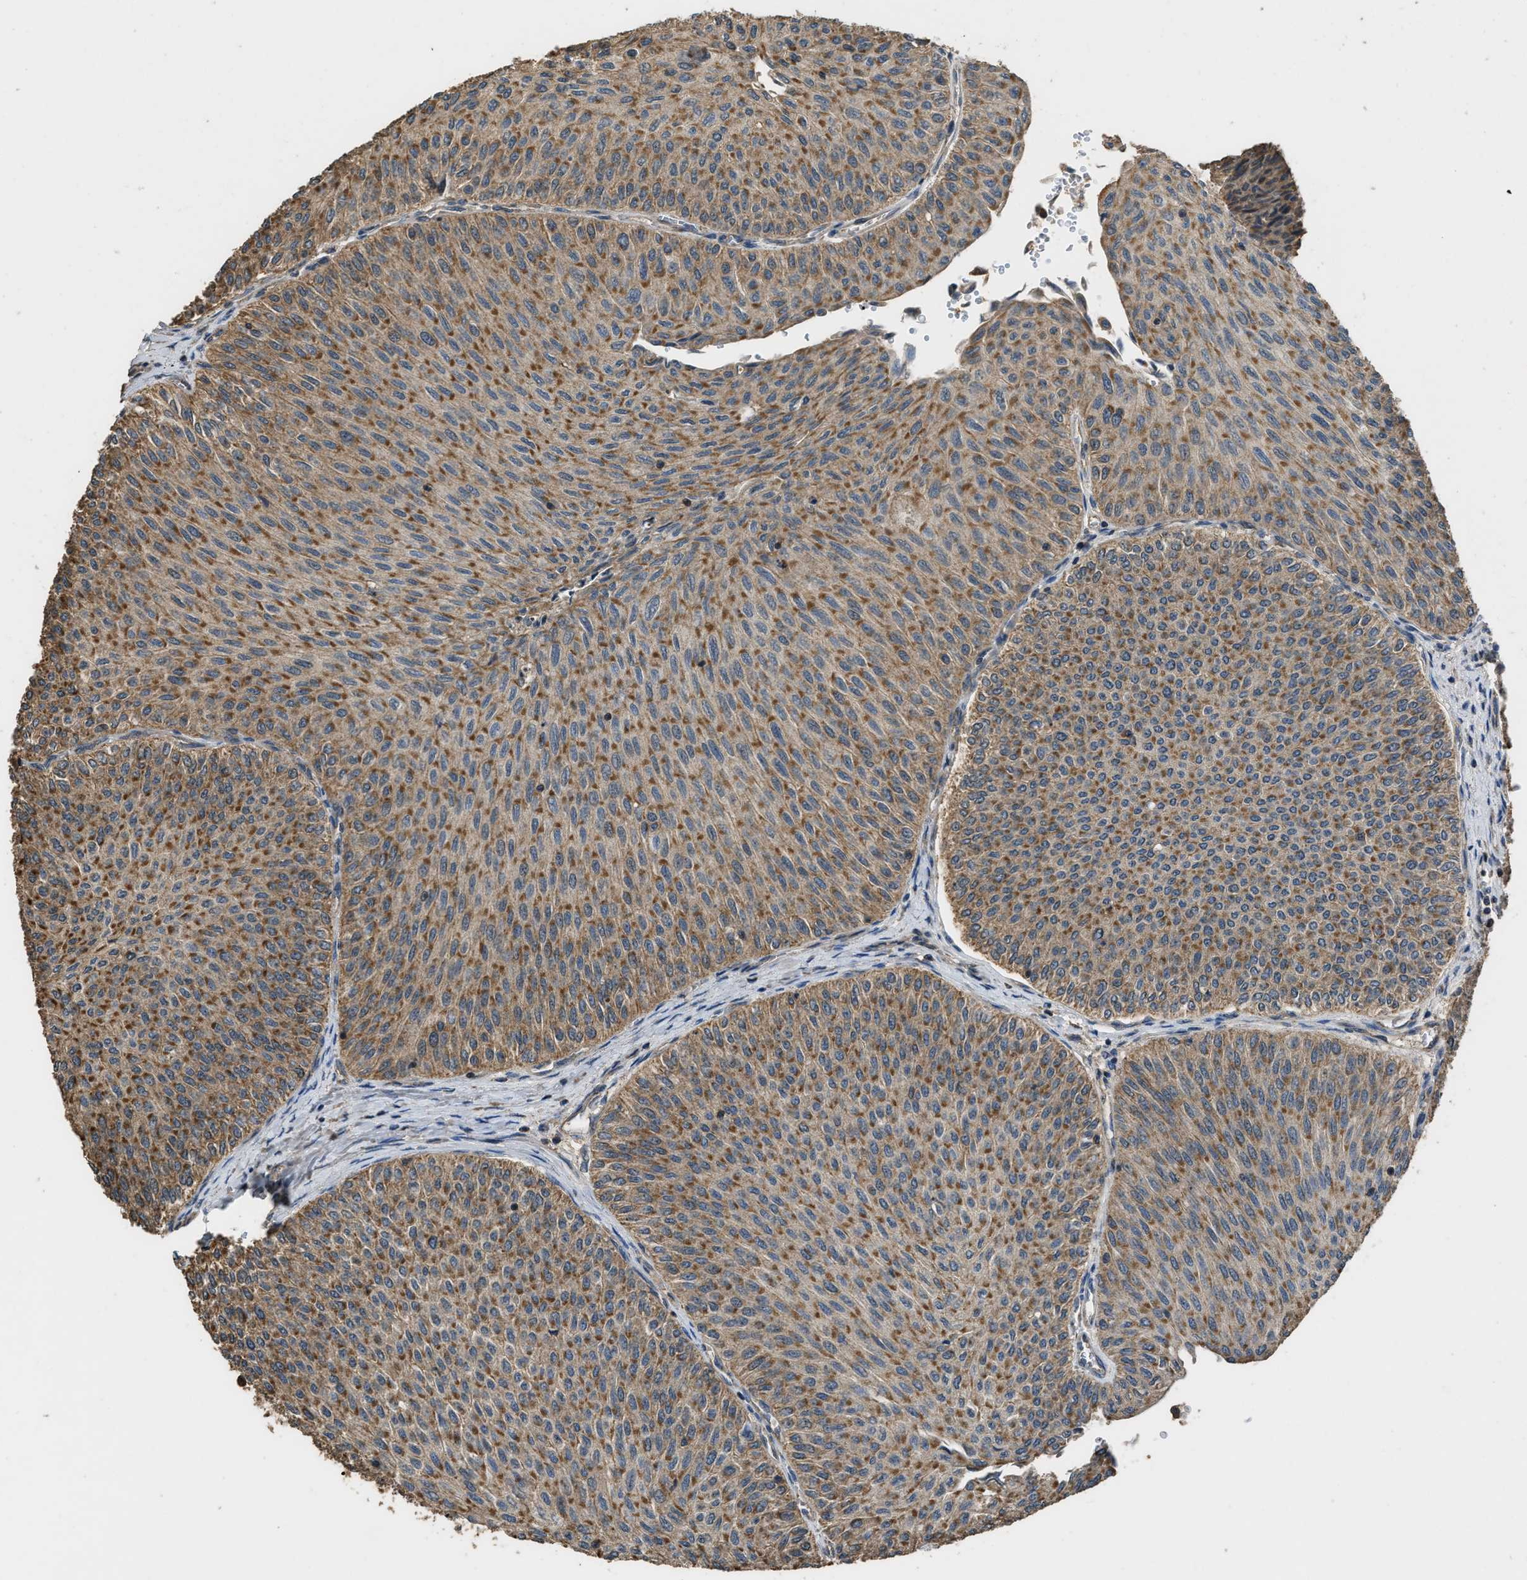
{"staining": {"intensity": "moderate", "quantity": ">75%", "location": "cytoplasmic/membranous"}, "tissue": "urothelial cancer", "cell_type": "Tumor cells", "image_type": "cancer", "snomed": [{"axis": "morphology", "description": "Urothelial carcinoma, Low grade"}, {"axis": "topography", "description": "Urinary bladder"}], "caption": "DAB (3,3'-diaminobenzidine) immunohistochemical staining of human urothelial carcinoma (low-grade) reveals moderate cytoplasmic/membranous protein staining in approximately >75% of tumor cells. The staining was performed using DAB (3,3'-diaminobenzidine), with brown indicating positive protein expression. Nuclei are stained blue with hematoxylin.", "gene": "DENND6B", "patient": {"sex": "male", "age": 78}}